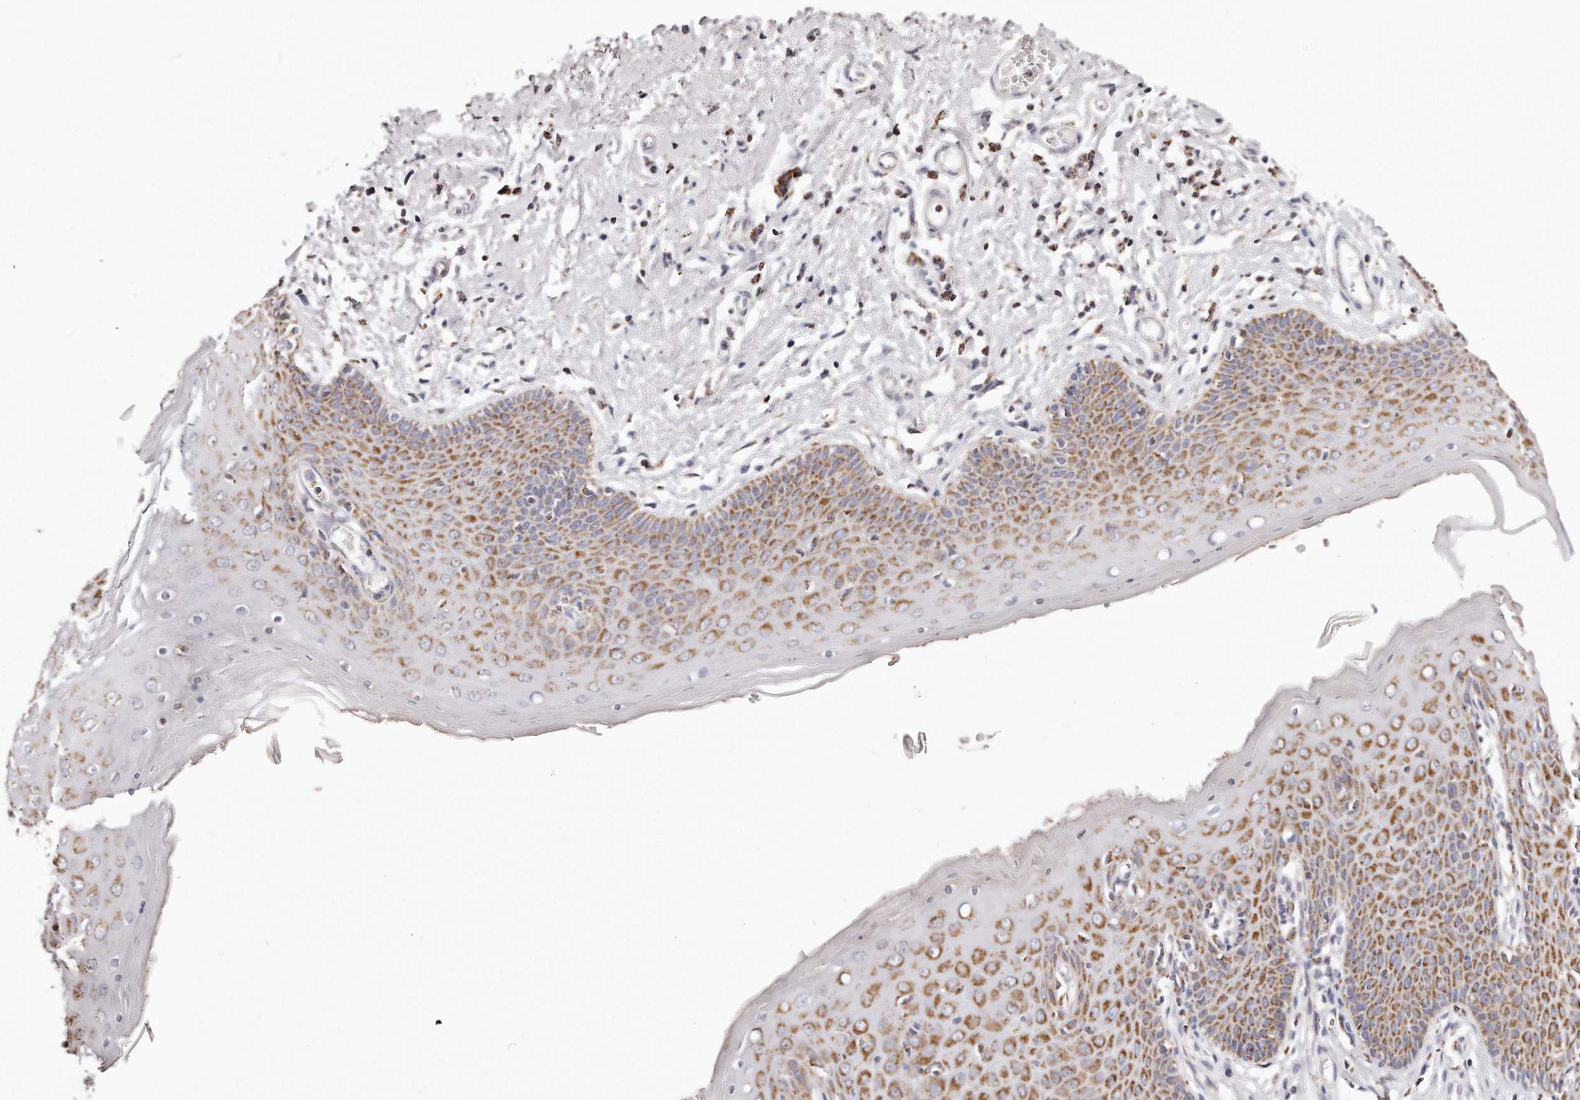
{"staining": {"intensity": "moderate", "quantity": ">75%", "location": "cytoplasmic/membranous"}, "tissue": "skin", "cell_type": "Epidermal cells", "image_type": "normal", "snomed": [{"axis": "morphology", "description": "Normal tissue, NOS"}, {"axis": "topography", "description": "Vulva"}], "caption": "IHC staining of unremarkable skin, which reveals medium levels of moderate cytoplasmic/membranous positivity in about >75% of epidermal cells indicating moderate cytoplasmic/membranous protein expression. The staining was performed using DAB (3,3'-diaminobenzidine) (brown) for protein detection and nuclei were counterstained in hematoxylin (blue).", "gene": "RTKN", "patient": {"sex": "female", "age": 66}}